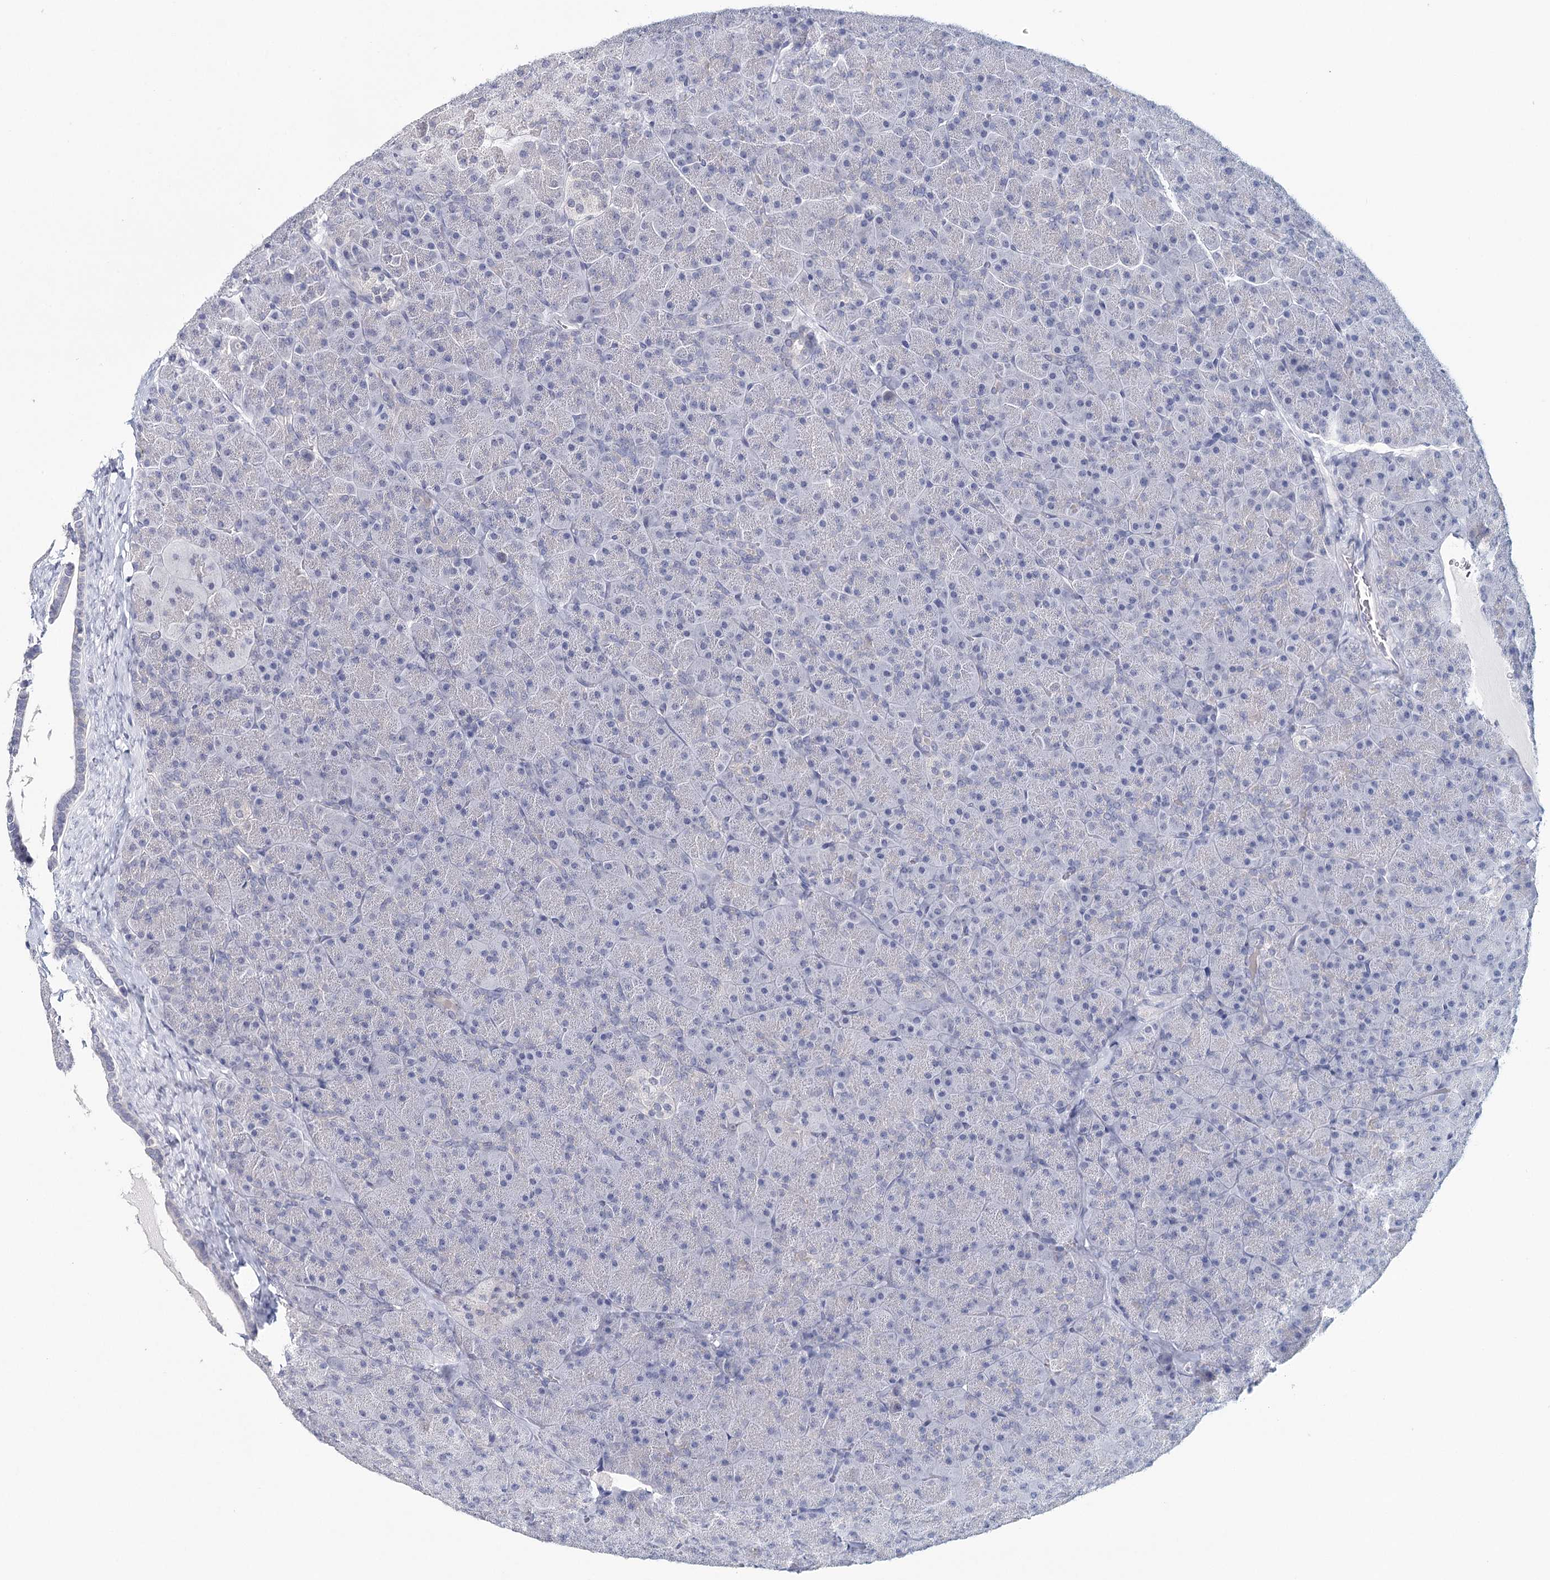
{"staining": {"intensity": "negative", "quantity": "none", "location": "none"}, "tissue": "pancreas", "cell_type": "Exocrine glandular cells", "image_type": "normal", "snomed": [{"axis": "morphology", "description": "Normal tissue, NOS"}, {"axis": "topography", "description": "Pancreas"}], "caption": "High magnification brightfield microscopy of unremarkable pancreas stained with DAB (3,3'-diaminobenzidine) (brown) and counterstained with hematoxylin (blue): exocrine glandular cells show no significant positivity. (DAB (3,3'-diaminobenzidine) immunohistochemistry, high magnification).", "gene": "HSPA4L", "patient": {"sex": "male", "age": 36}}